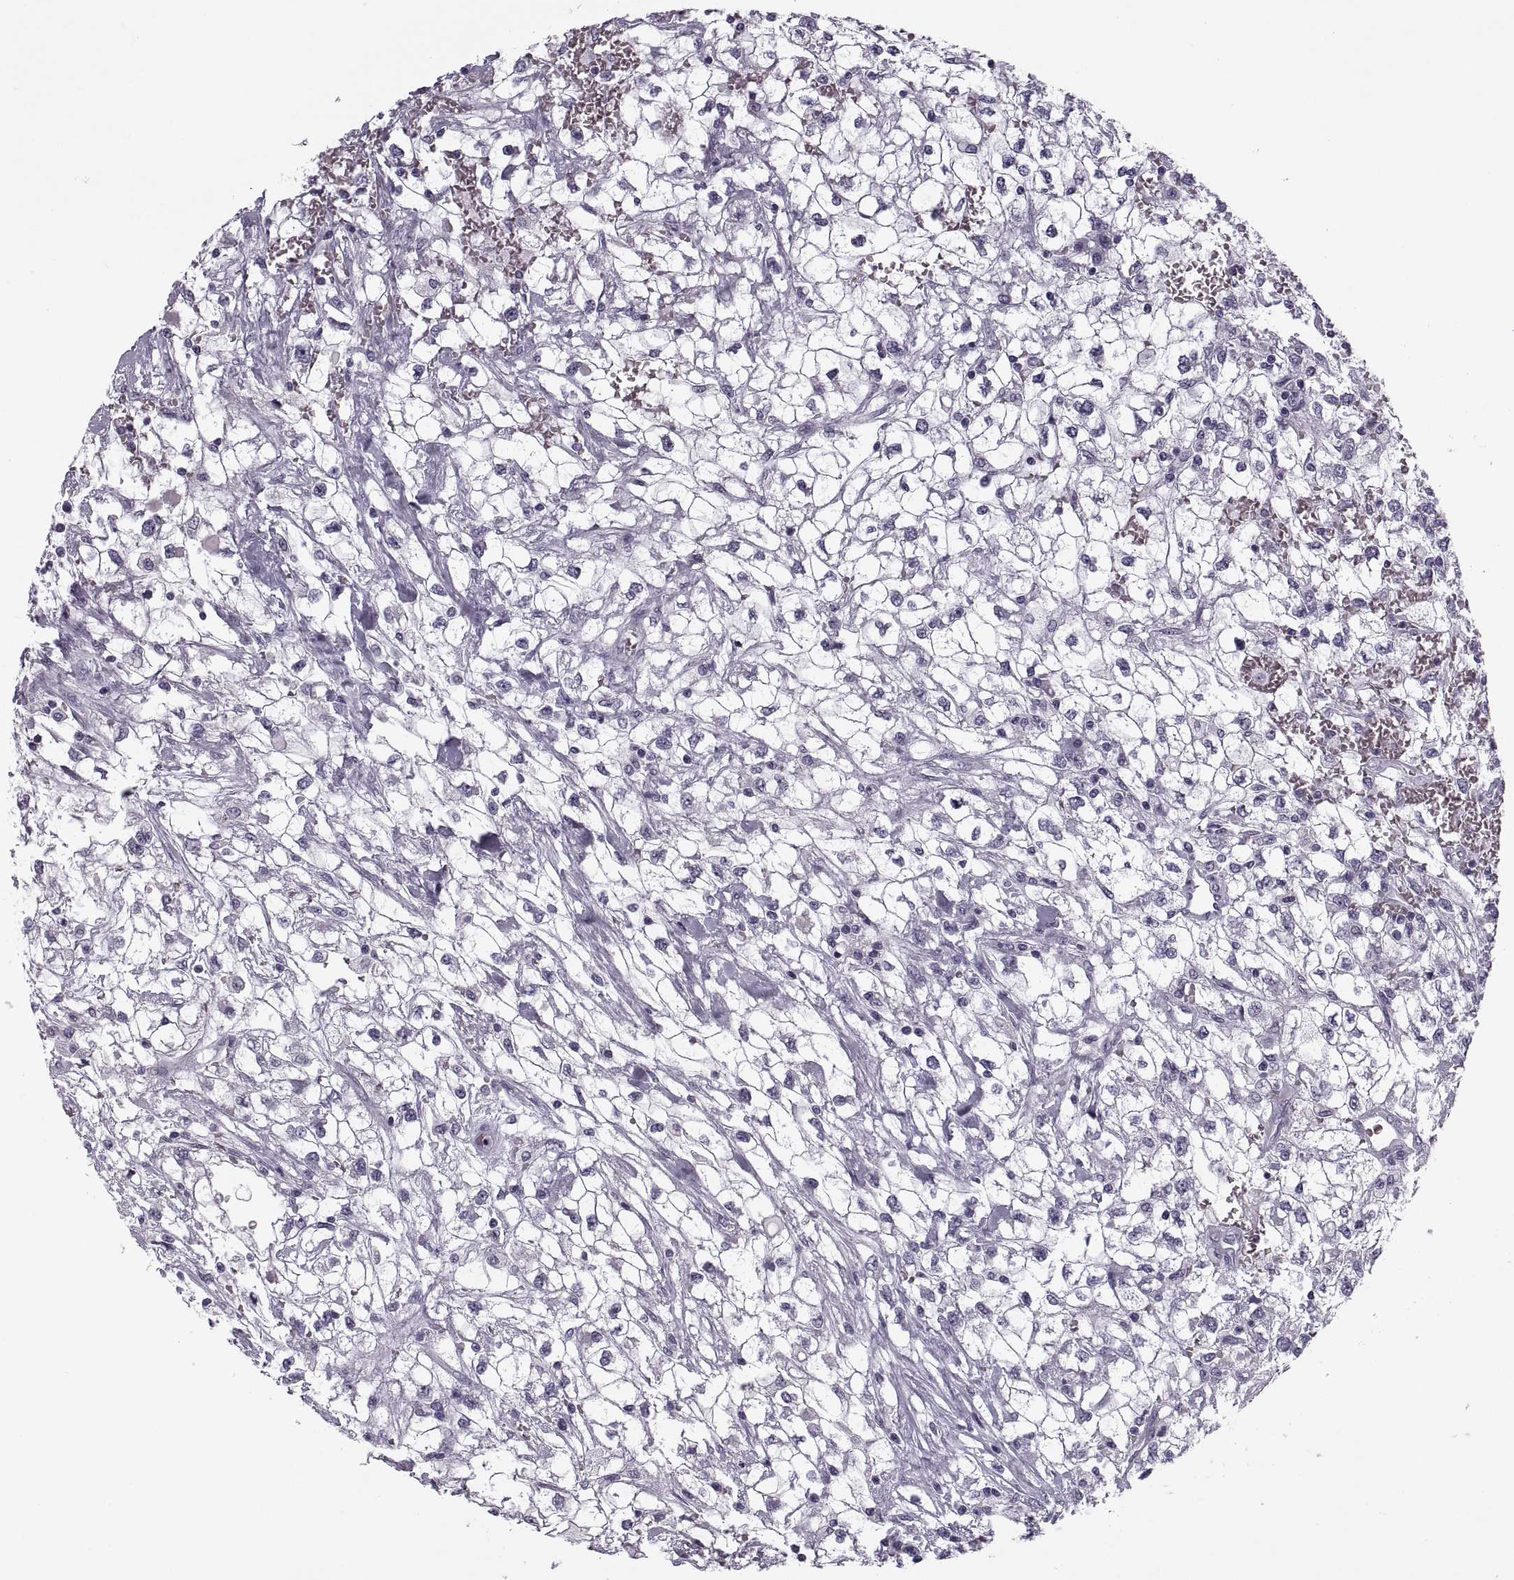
{"staining": {"intensity": "negative", "quantity": "none", "location": "none"}, "tissue": "renal cancer", "cell_type": "Tumor cells", "image_type": "cancer", "snomed": [{"axis": "morphology", "description": "Adenocarcinoma, NOS"}, {"axis": "topography", "description": "Kidney"}], "caption": "There is no significant positivity in tumor cells of renal cancer.", "gene": "PAGE5", "patient": {"sex": "male", "age": 59}}